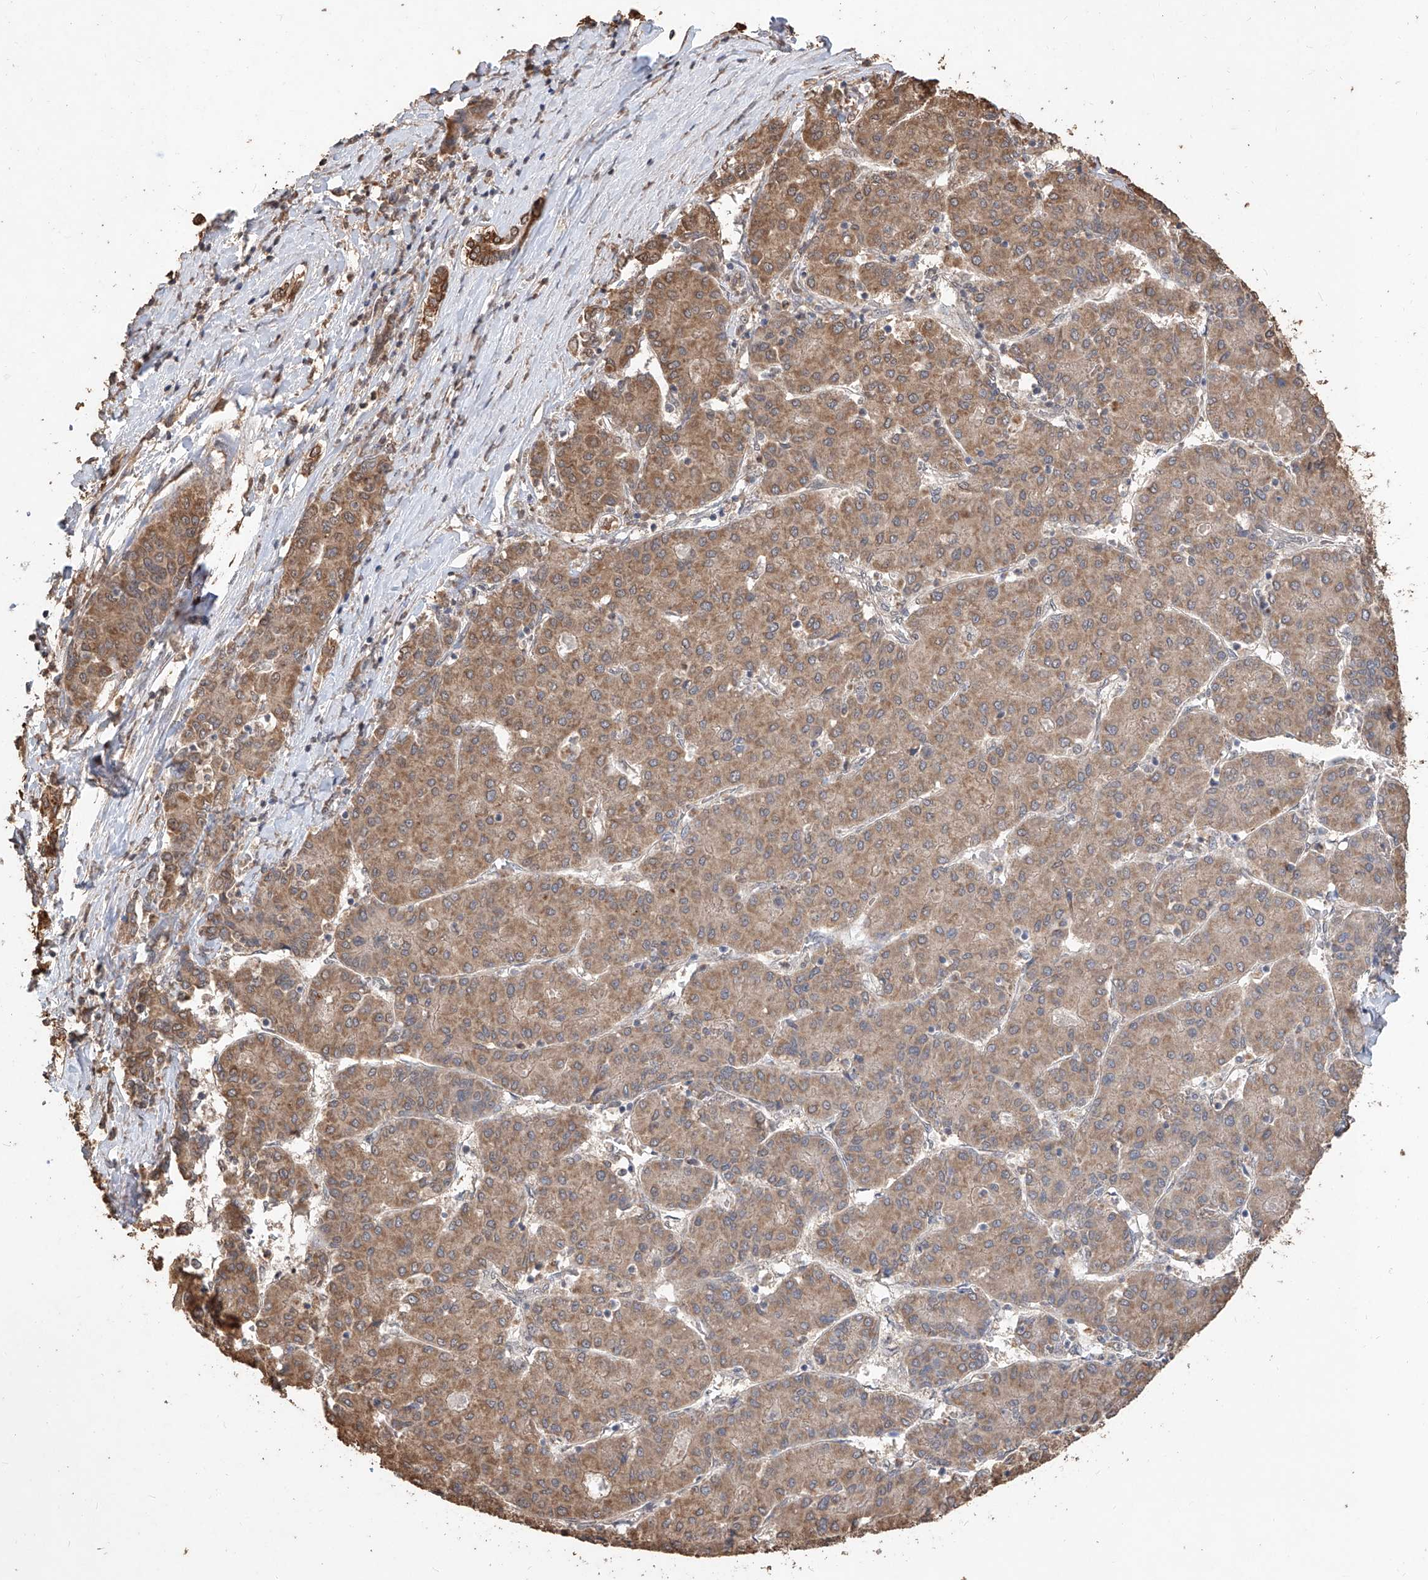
{"staining": {"intensity": "moderate", "quantity": ">75%", "location": "cytoplasmic/membranous"}, "tissue": "liver cancer", "cell_type": "Tumor cells", "image_type": "cancer", "snomed": [{"axis": "morphology", "description": "Carcinoma, Hepatocellular, NOS"}, {"axis": "topography", "description": "Liver"}], "caption": "The micrograph exhibits immunohistochemical staining of liver cancer. There is moderate cytoplasmic/membranous positivity is seen in approximately >75% of tumor cells.", "gene": "ELOVL1", "patient": {"sex": "male", "age": 65}}